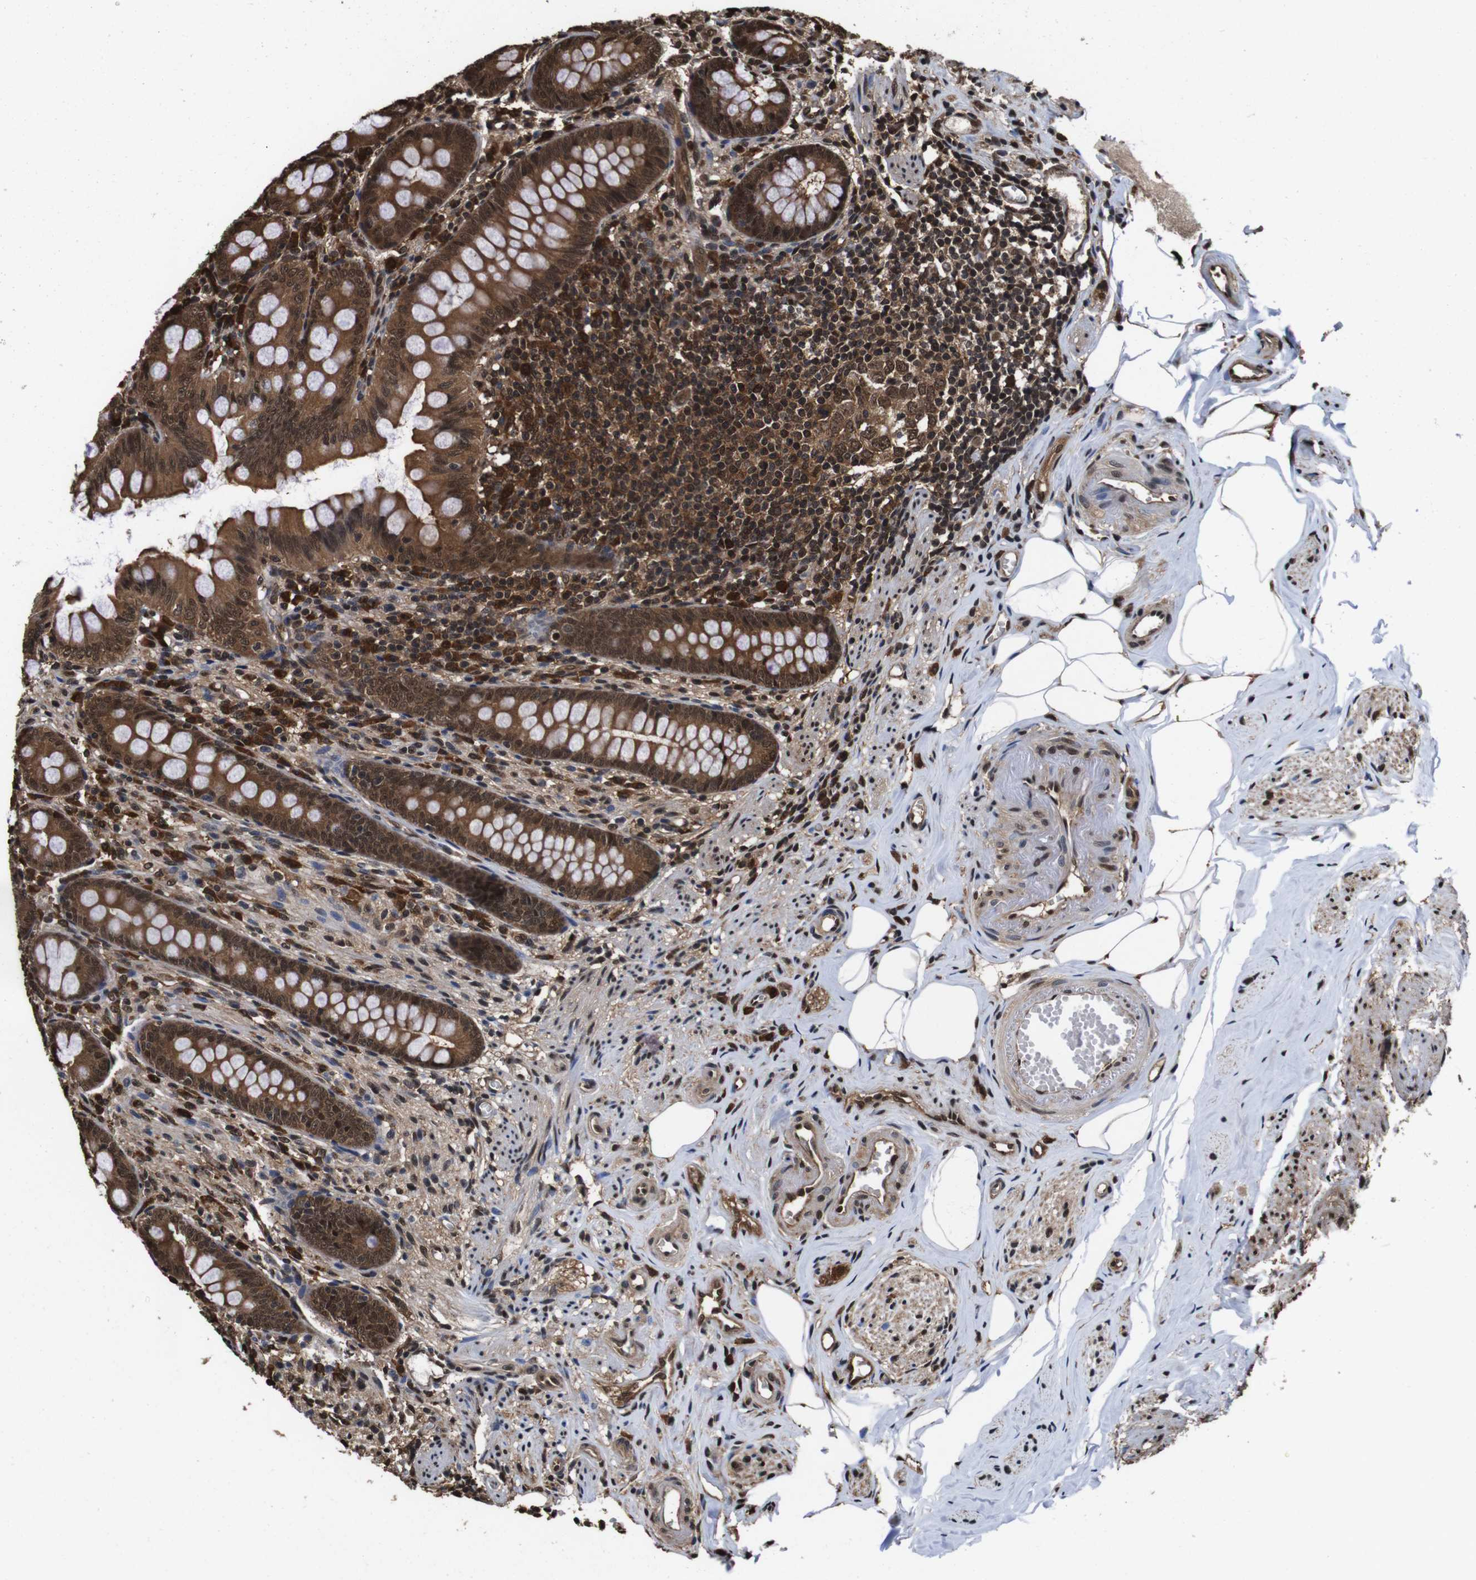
{"staining": {"intensity": "strong", "quantity": ">75%", "location": "cytoplasmic/membranous,nuclear"}, "tissue": "appendix", "cell_type": "Glandular cells", "image_type": "normal", "snomed": [{"axis": "morphology", "description": "Normal tissue, NOS"}, {"axis": "topography", "description": "Appendix"}], "caption": "Appendix stained for a protein reveals strong cytoplasmic/membranous,nuclear positivity in glandular cells. (DAB (3,3'-diaminobenzidine) = brown stain, brightfield microscopy at high magnification).", "gene": "VCP", "patient": {"sex": "female", "age": 77}}